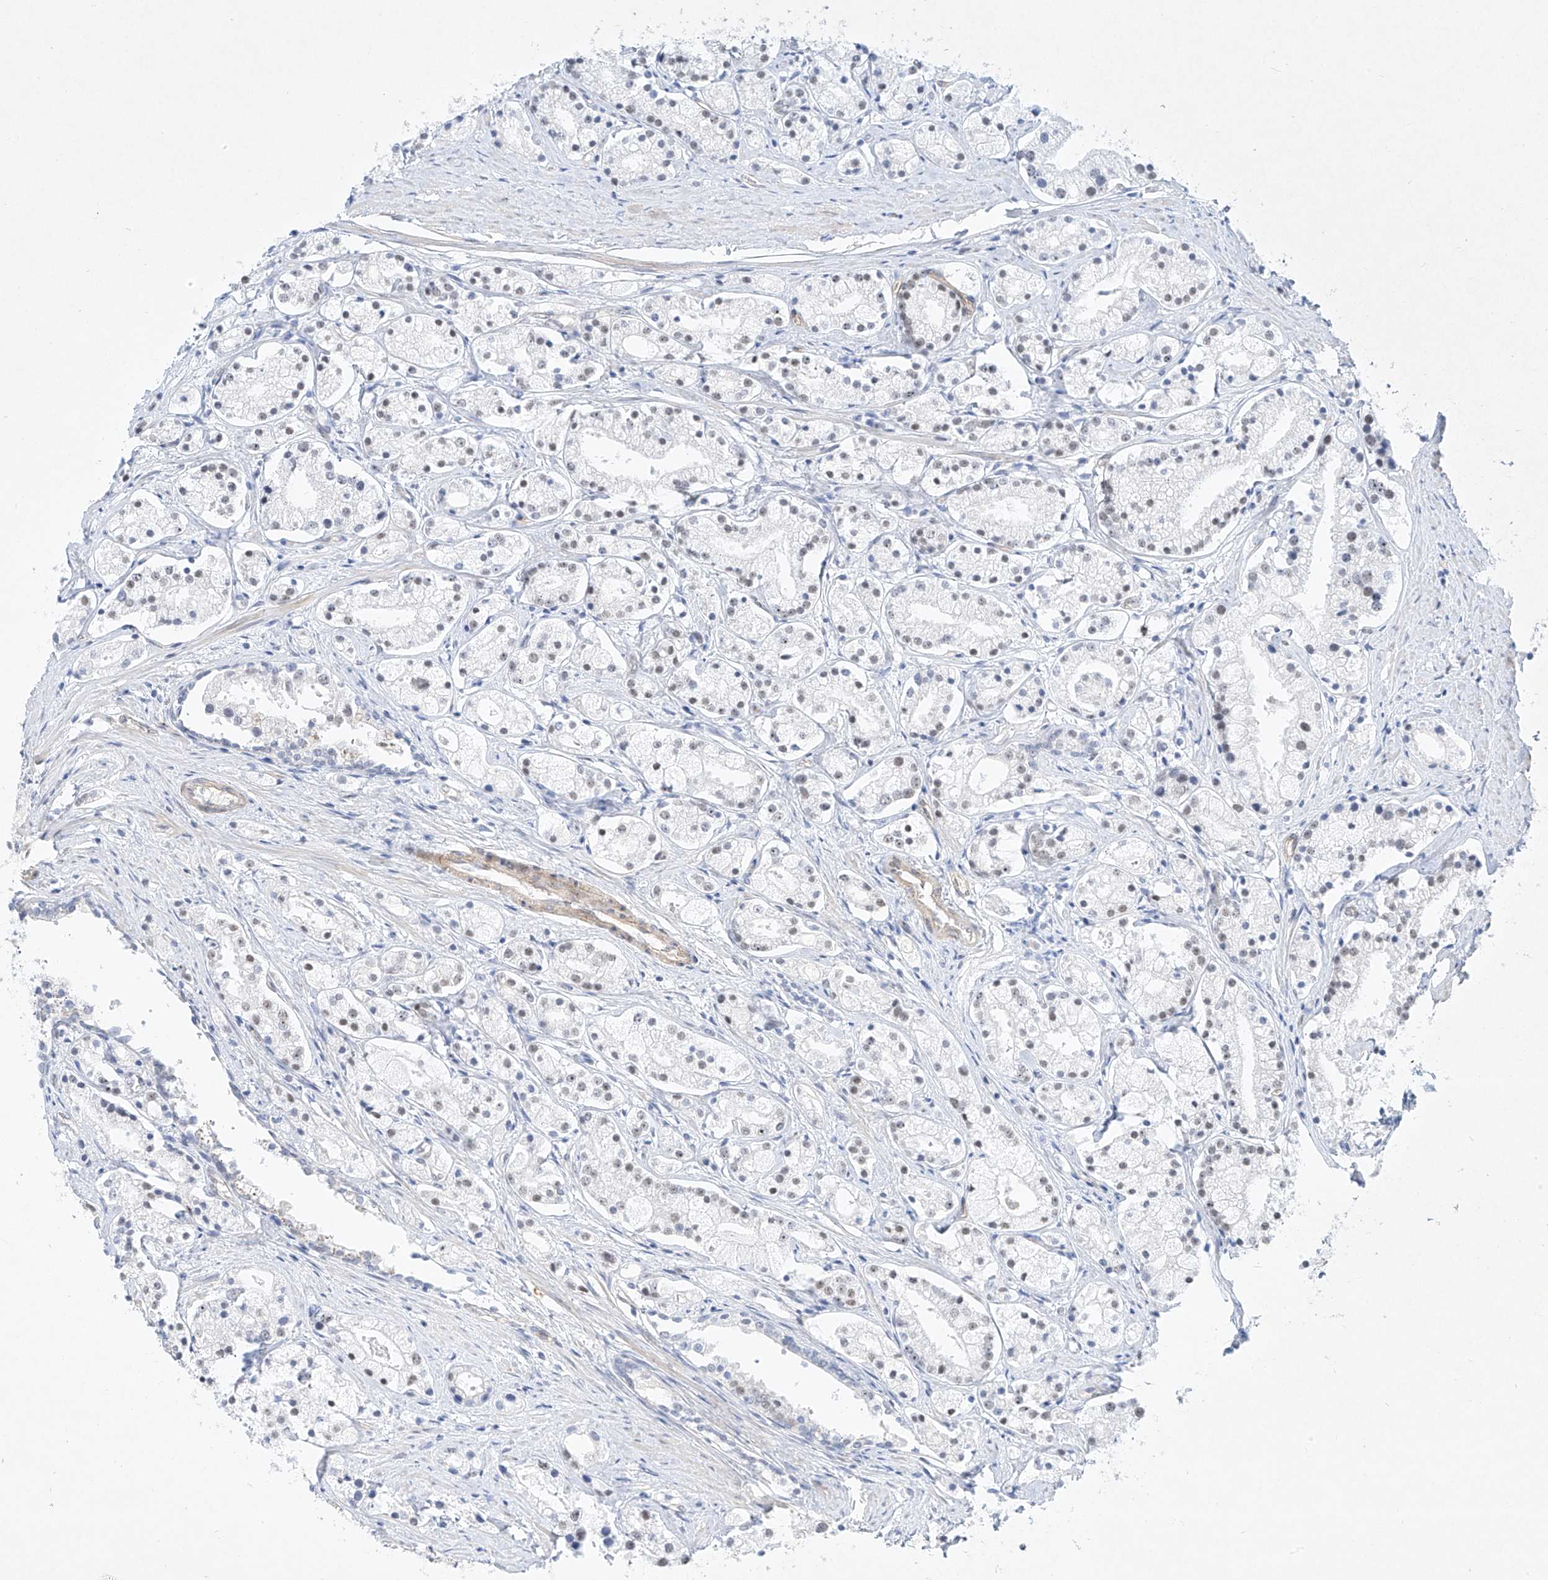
{"staining": {"intensity": "weak", "quantity": "25%-75%", "location": "nuclear"}, "tissue": "prostate cancer", "cell_type": "Tumor cells", "image_type": "cancer", "snomed": [{"axis": "morphology", "description": "Adenocarcinoma, High grade"}, {"axis": "topography", "description": "Prostate"}], "caption": "This histopathology image exhibits immunohistochemistry (IHC) staining of adenocarcinoma (high-grade) (prostate), with low weak nuclear positivity in about 25%-75% of tumor cells.", "gene": "REEP2", "patient": {"sex": "male", "age": 69}}